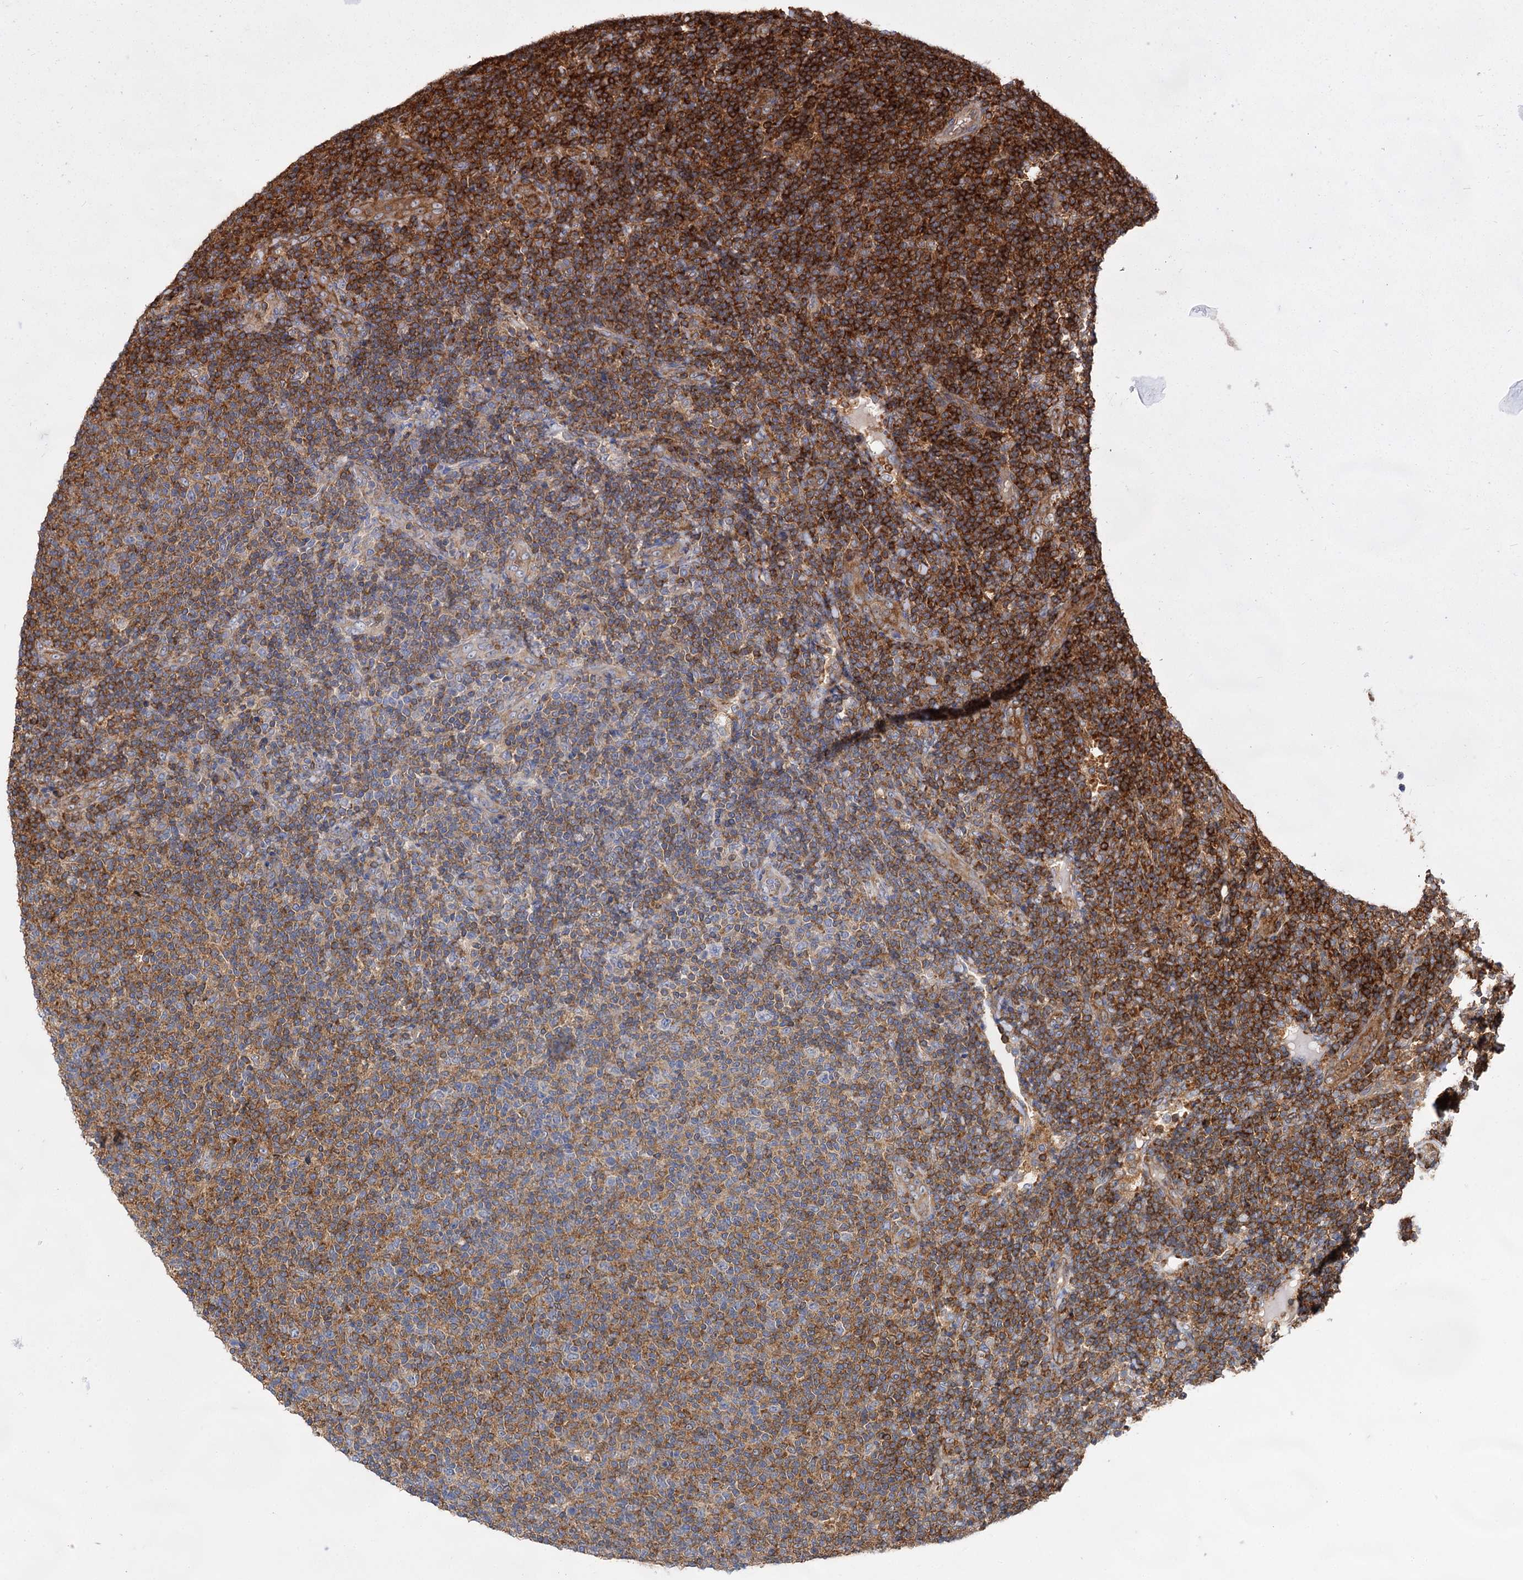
{"staining": {"intensity": "strong", "quantity": "25%-75%", "location": "cytoplasmic/membranous"}, "tissue": "lymphoma", "cell_type": "Tumor cells", "image_type": "cancer", "snomed": [{"axis": "morphology", "description": "Malignant lymphoma, non-Hodgkin's type, Low grade"}, {"axis": "topography", "description": "Lymph node"}], "caption": "Immunohistochemical staining of low-grade malignant lymphoma, non-Hodgkin's type shows high levels of strong cytoplasmic/membranous protein expression in about 25%-75% of tumor cells.", "gene": "PACS1", "patient": {"sex": "male", "age": 66}}